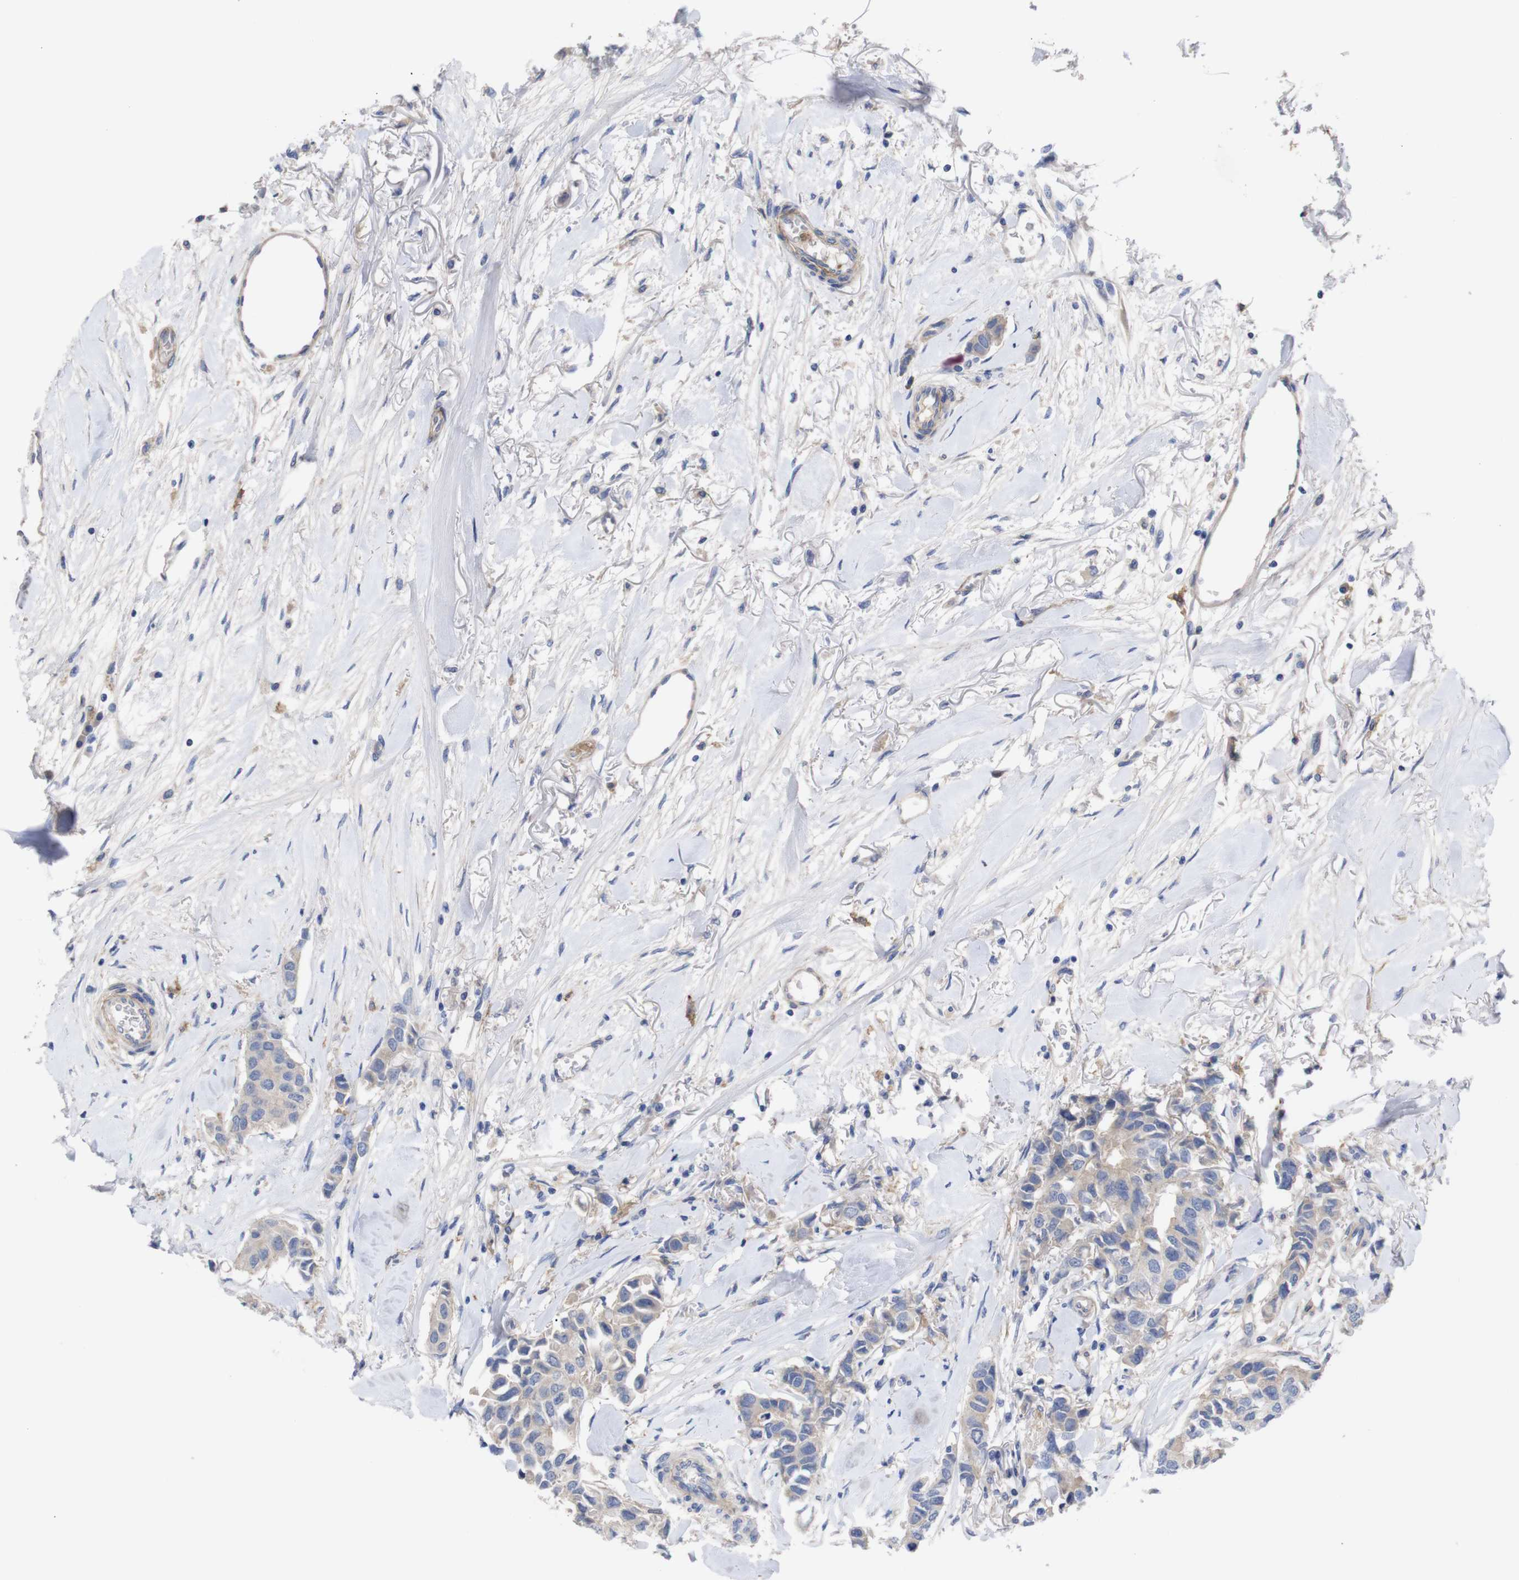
{"staining": {"intensity": "weak", "quantity": "<25%", "location": "cytoplasmic/membranous"}, "tissue": "breast cancer", "cell_type": "Tumor cells", "image_type": "cancer", "snomed": [{"axis": "morphology", "description": "Duct carcinoma"}, {"axis": "topography", "description": "Breast"}], "caption": "Immunohistochemistry of breast invasive ductal carcinoma shows no positivity in tumor cells. (Immunohistochemistry, brightfield microscopy, high magnification).", "gene": "C5AR1", "patient": {"sex": "female", "age": 80}}